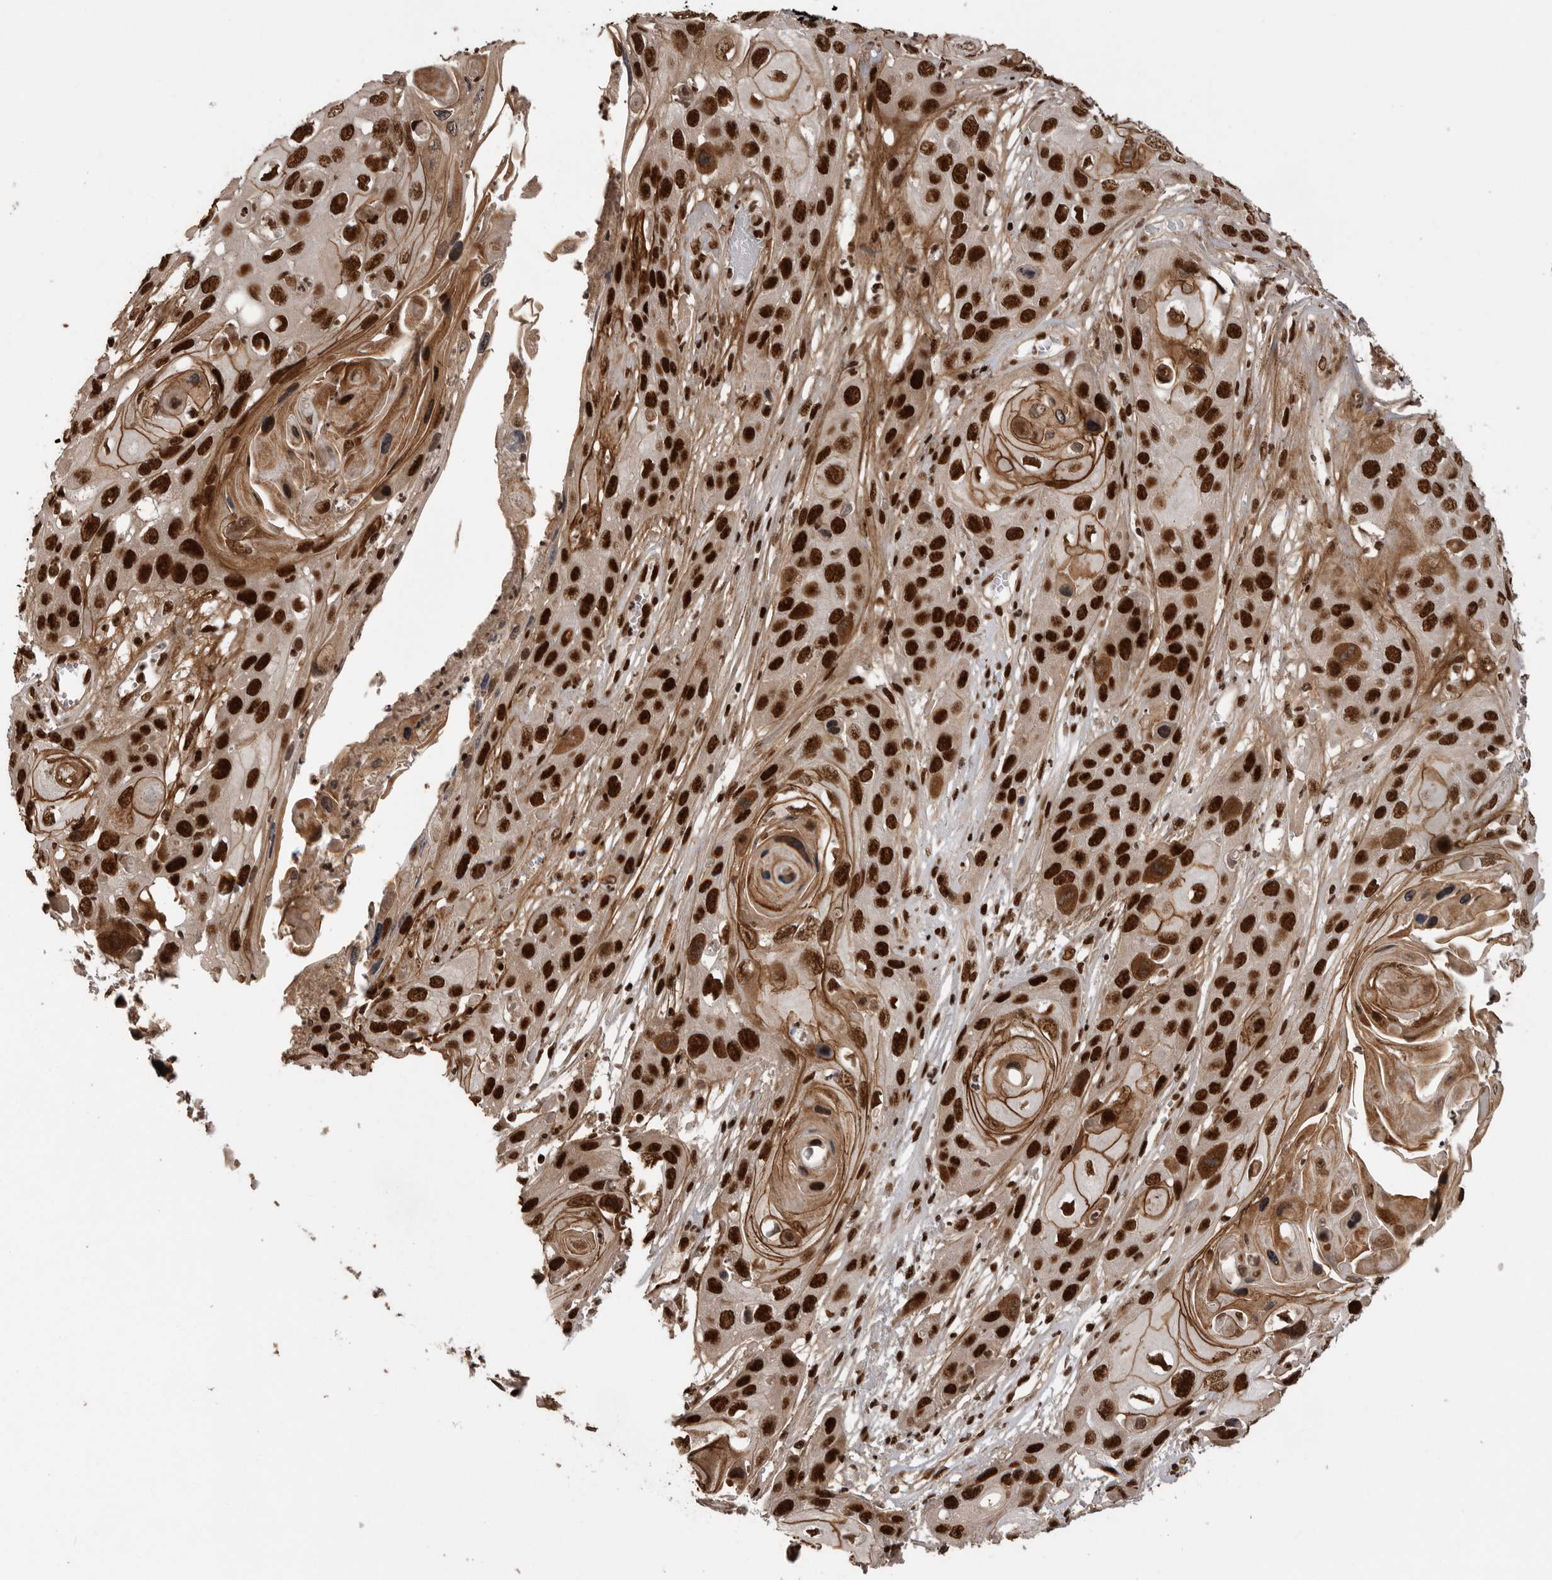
{"staining": {"intensity": "strong", "quantity": ">75%", "location": "nuclear"}, "tissue": "skin cancer", "cell_type": "Tumor cells", "image_type": "cancer", "snomed": [{"axis": "morphology", "description": "Squamous cell carcinoma, NOS"}, {"axis": "topography", "description": "Skin"}], "caption": "IHC staining of skin cancer (squamous cell carcinoma), which demonstrates high levels of strong nuclear staining in approximately >75% of tumor cells indicating strong nuclear protein positivity. The staining was performed using DAB (3,3'-diaminobenzidine) (brown) for protein detection and nuclei were counterstained in hematoxylin (blue).", "gene": "PPP1R8", "patient": {"sex": "male", "age": 55}}